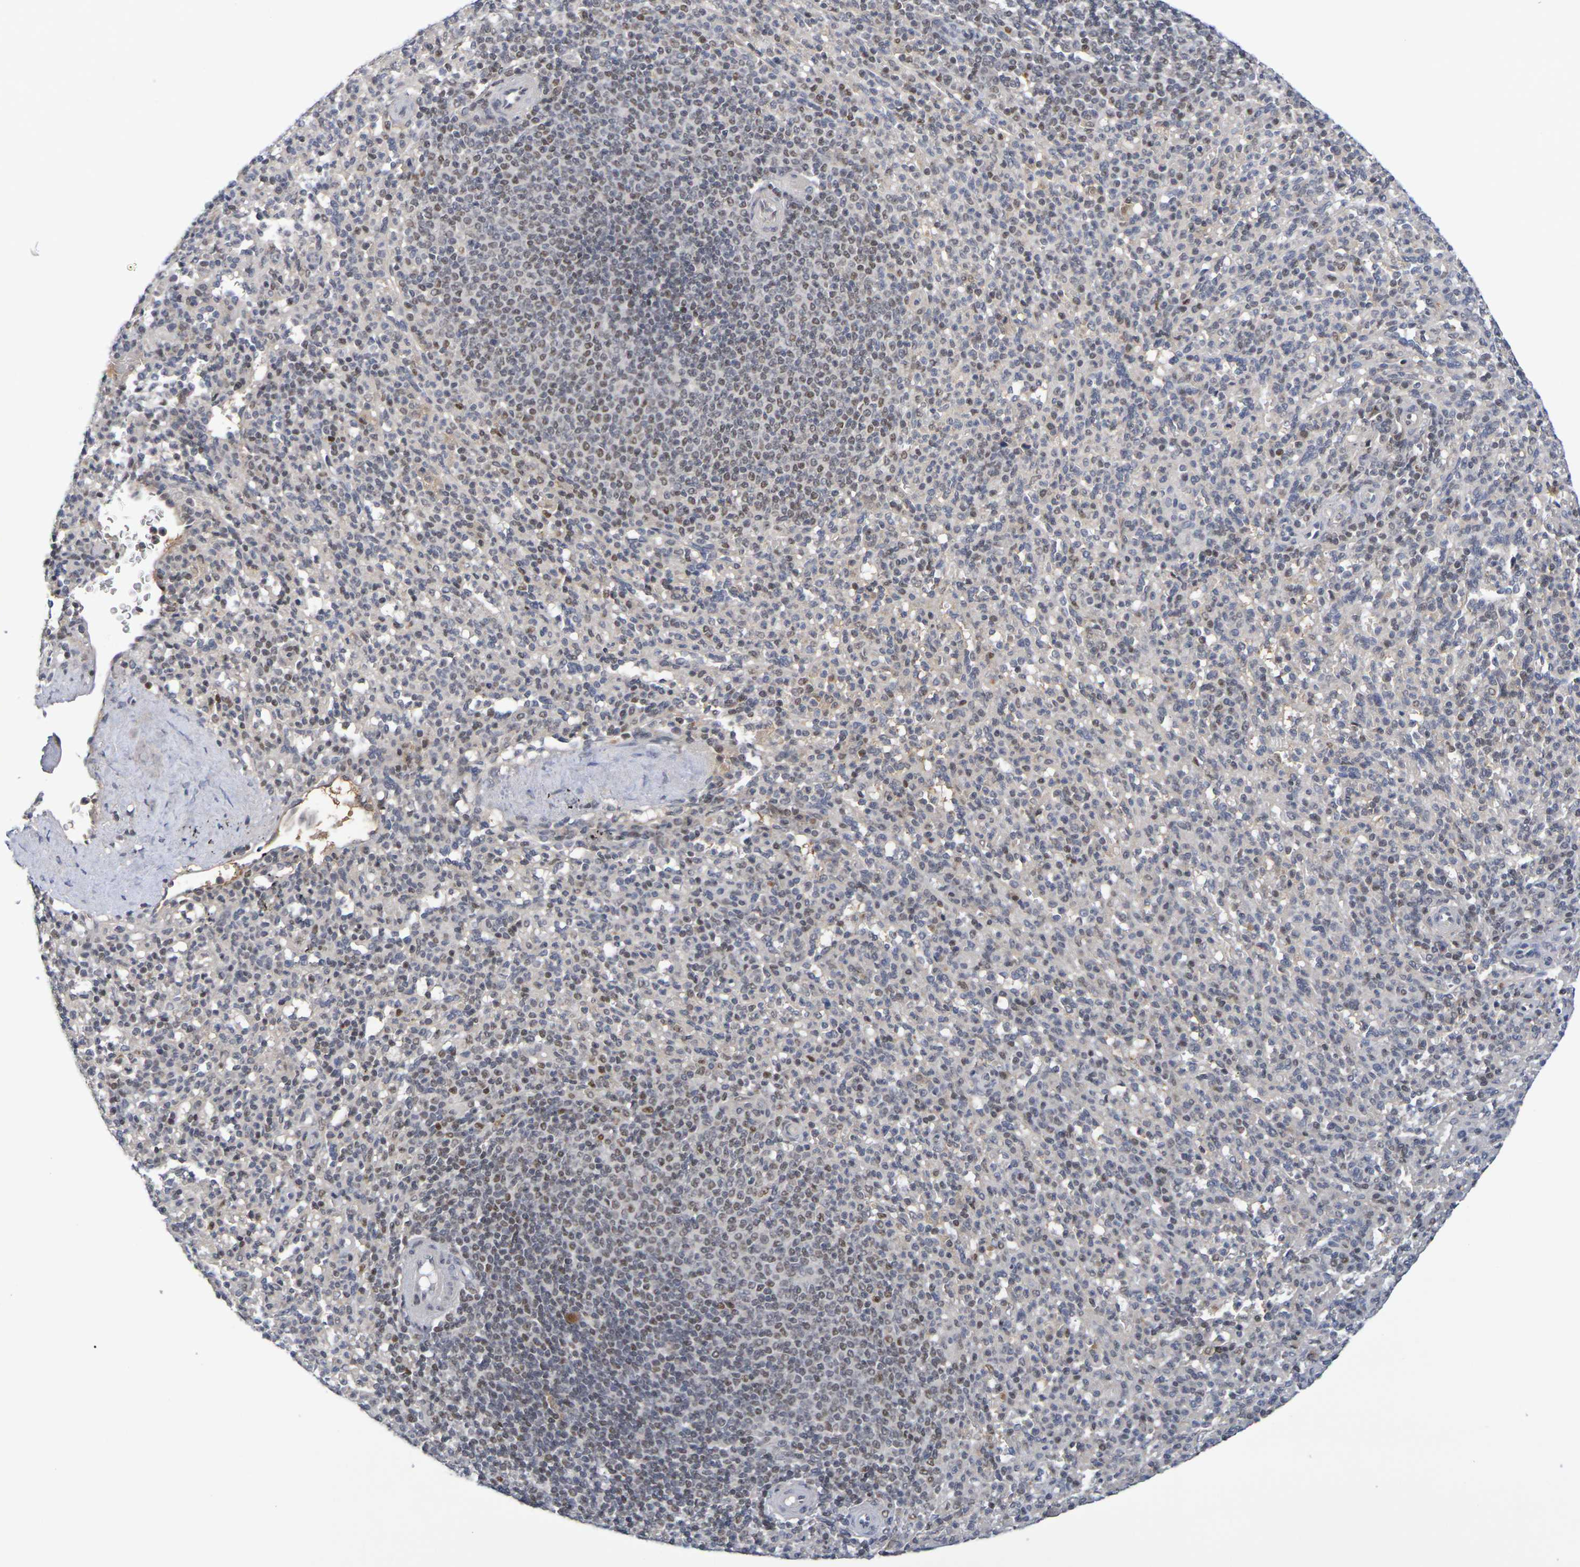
{"staining": {"intensity": "moderate", "quantity": "<25%", "location": "nuclear"}, "tissue": "spleen", "cell_type": "Cells in red pulp", "image_type": "normal", "snomed": [{"axis": "morphology", "description": "Normal tissue, NOS"}, {"axis": "topography", "description": "Spleen"}], "caption": "Immunohistochemistry (IHC) (DAB) staining of benign spleen shows moderate nuclear protein expression in approximately <25% of cells in red pulp.", "gene": "TERF2", "patient": {"sex": "male", "age": 36}}